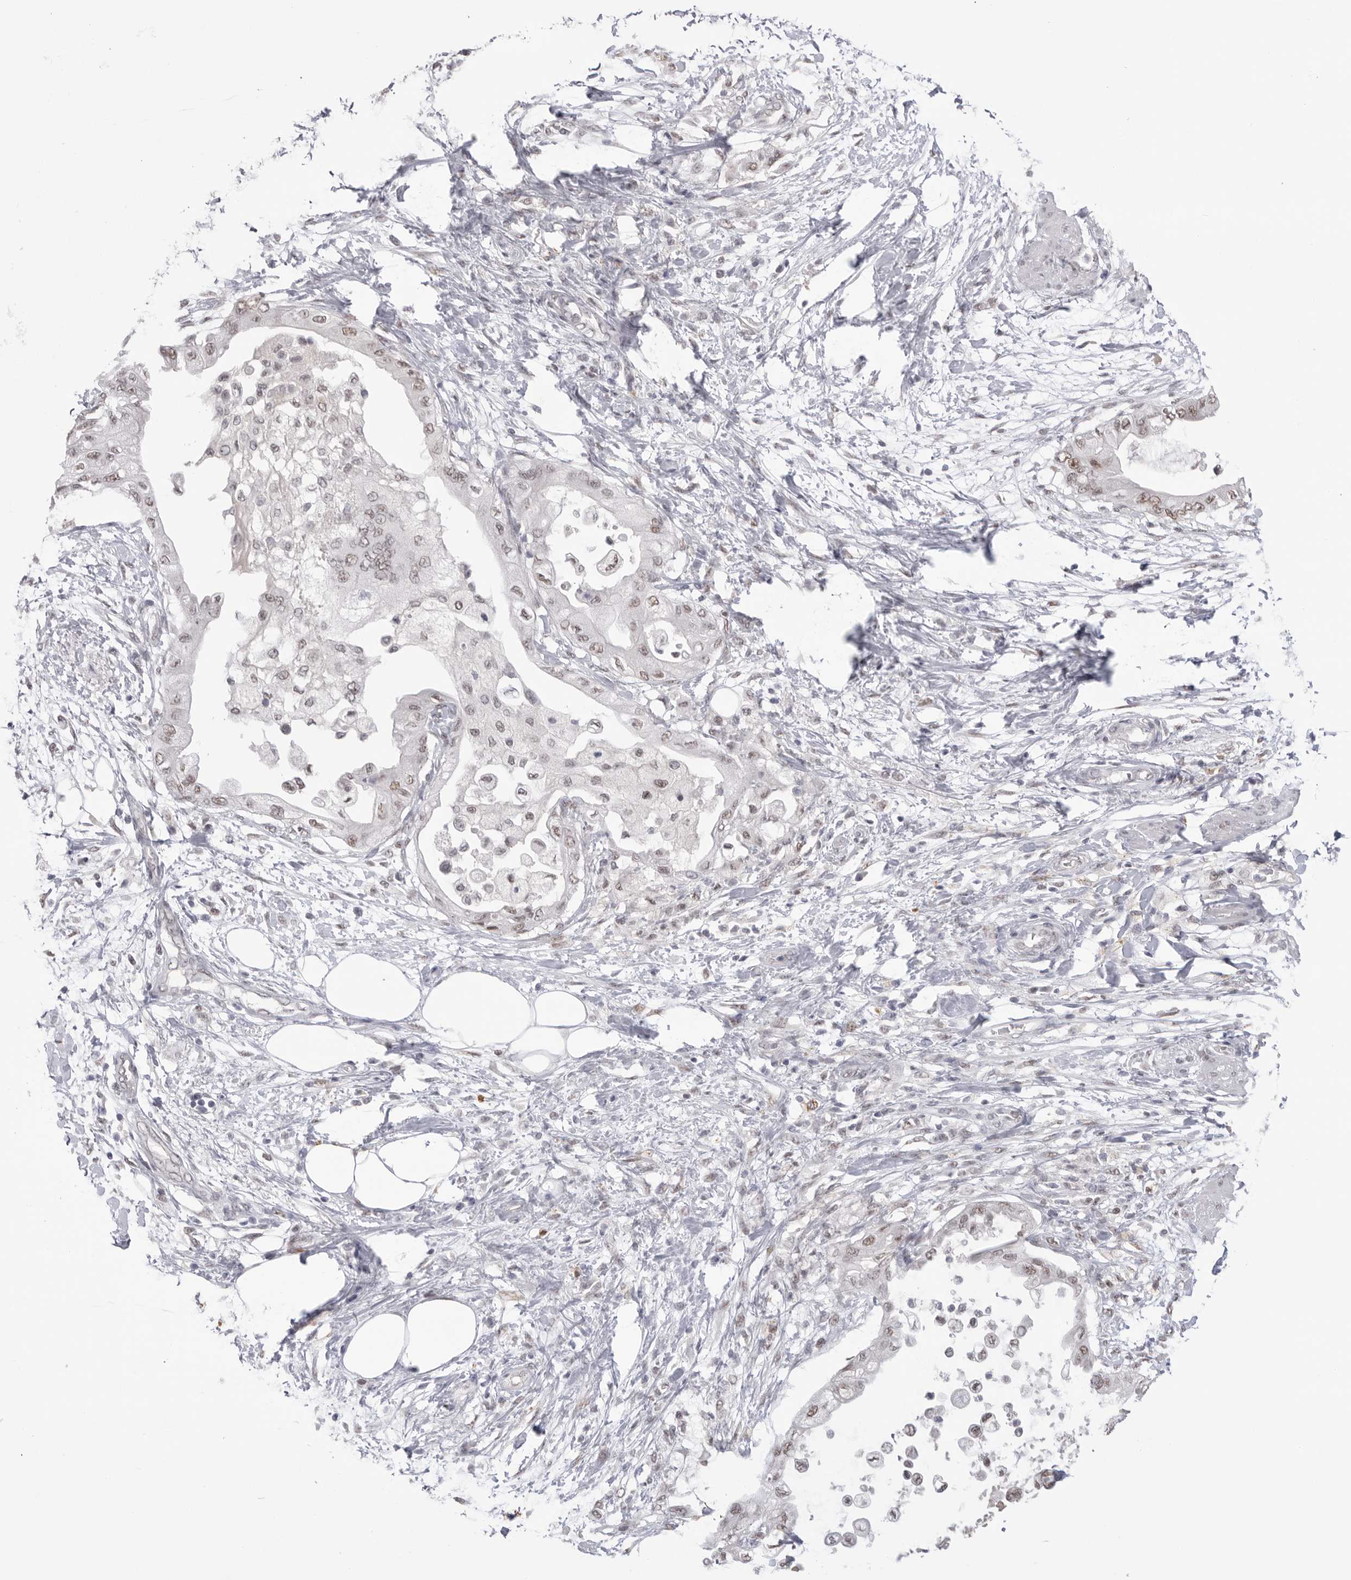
{"staining": {"intensity": "moderate", "quantity": "25%-75%", "location": "nuclear"}, "tissue": "pancreatic cancer", "cell_type": "Tumor cells", "image_type": "cancer", "snomed": [{"axis": "morphology", "description": "Normal tissue, NOS"}, {"axis": "morphology", "description": "Adenocarcinoma, NOS"}, {"axis": "topography", "description": "Pancreas"}, {"axis": "topography", "description": "Duodenum"}], "caption": "Adenocarcinoma (pancreatic) stained with DAB IHC demonstrates medium levels of moderate nuclear expression in approximately 25%-75% of tumor cells.", "gene": "BCLAF3", "patient": {"sex": "female", "age": 60}}